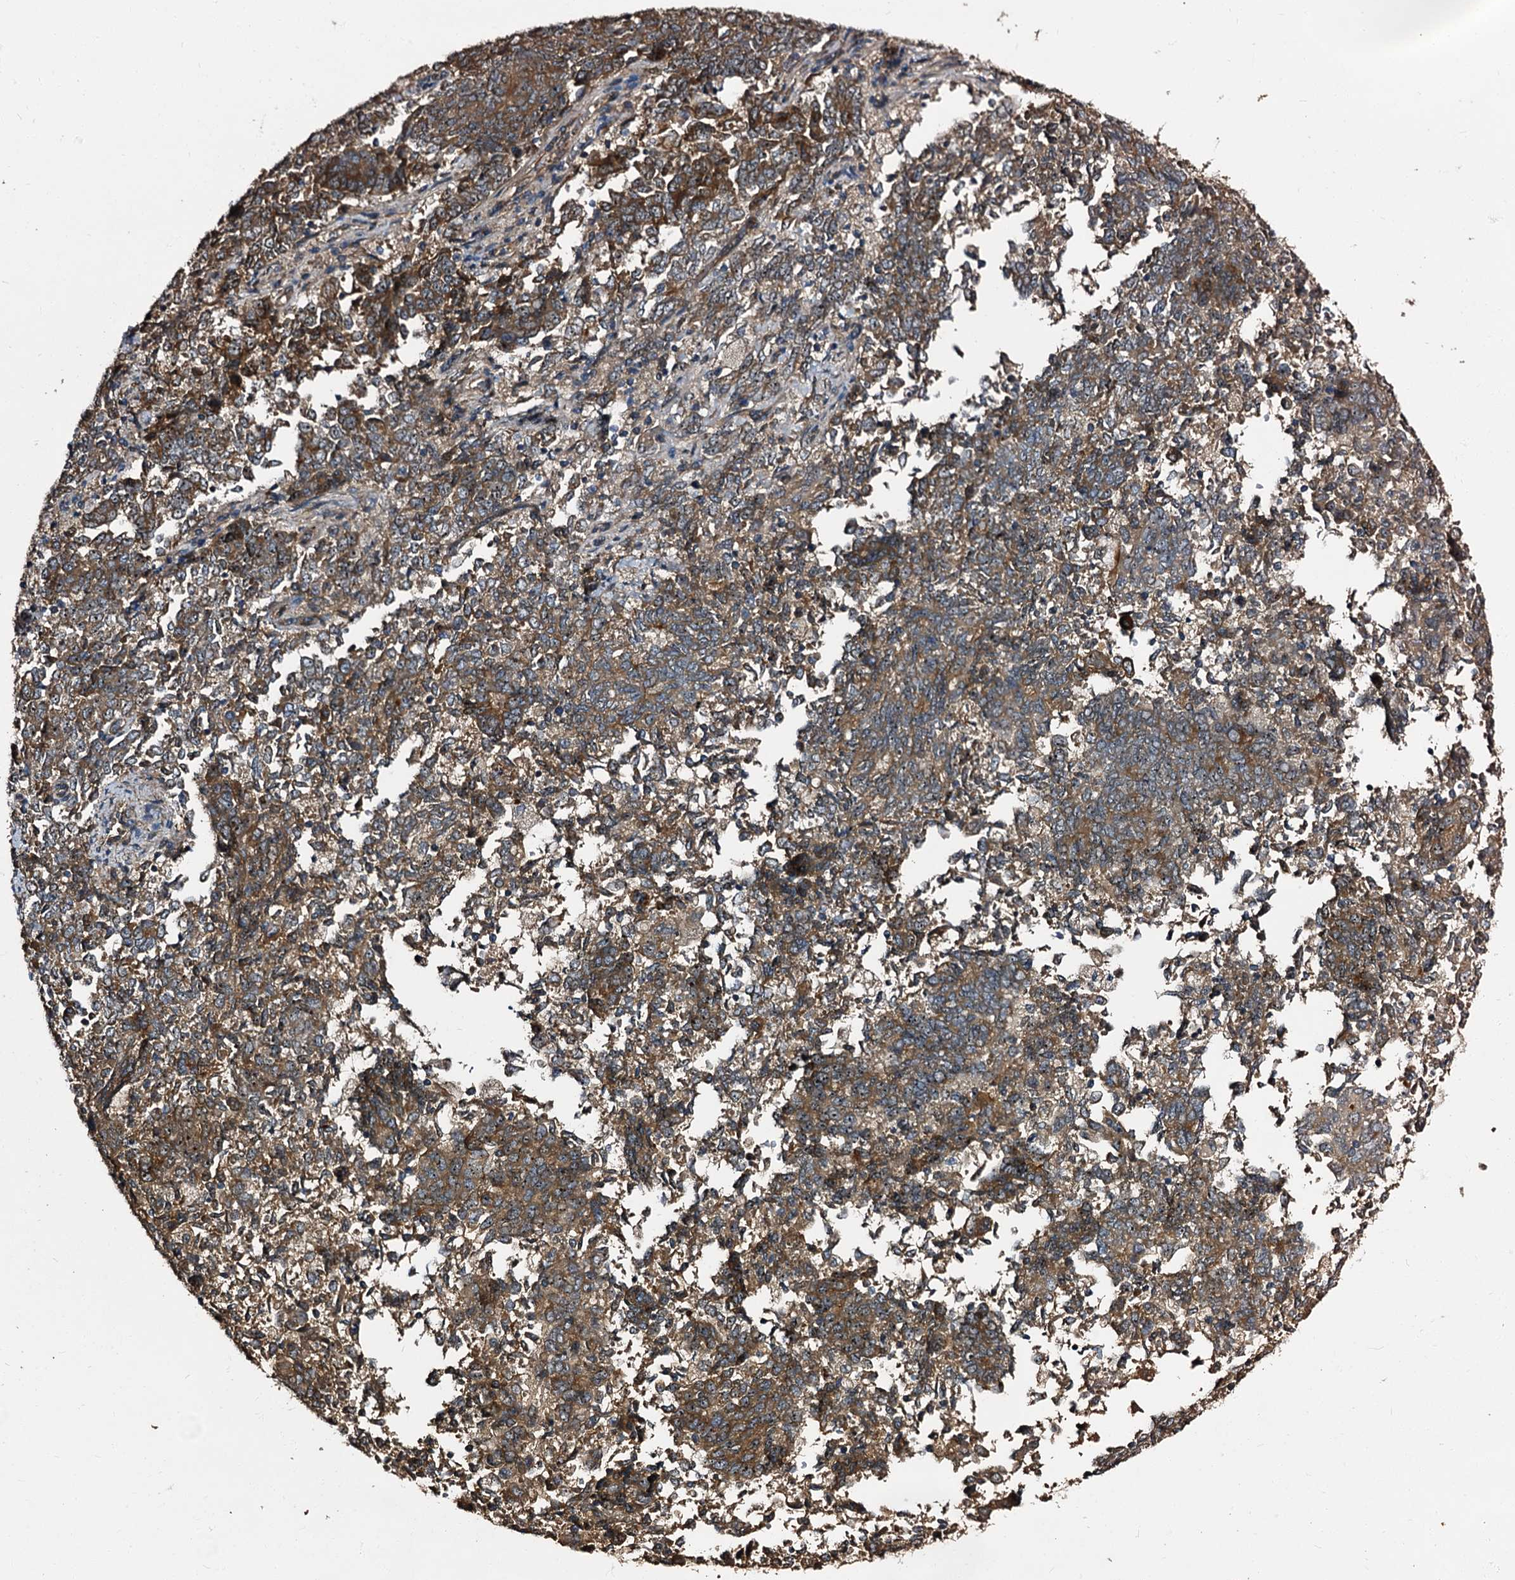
{"staining": {"intensity": "moderate", "quantity": ">75%", "location": "cytoplasmic/membranous"}, "tissue": "endometrial cancer", "cell_type": "Tumor cells", "image_type": "cancer", "snomed": [{"axis": "morphology", "description": "Adenocarcinoma, NOS"}, {"axis": "topography", "description": "Endometrium"}], "caption": "High-power microscopy captured an immunohistochemistry histopathology image of adenocarcinoma (endometrial), revealing moderate cytoplasmic/membranous staining in approximately >75% of tumor cells. (DAB = brown stain, brightfield microscopy at high magnification).", "gene": "PEX5", "patient": {"sex": "female", "age": 80}}